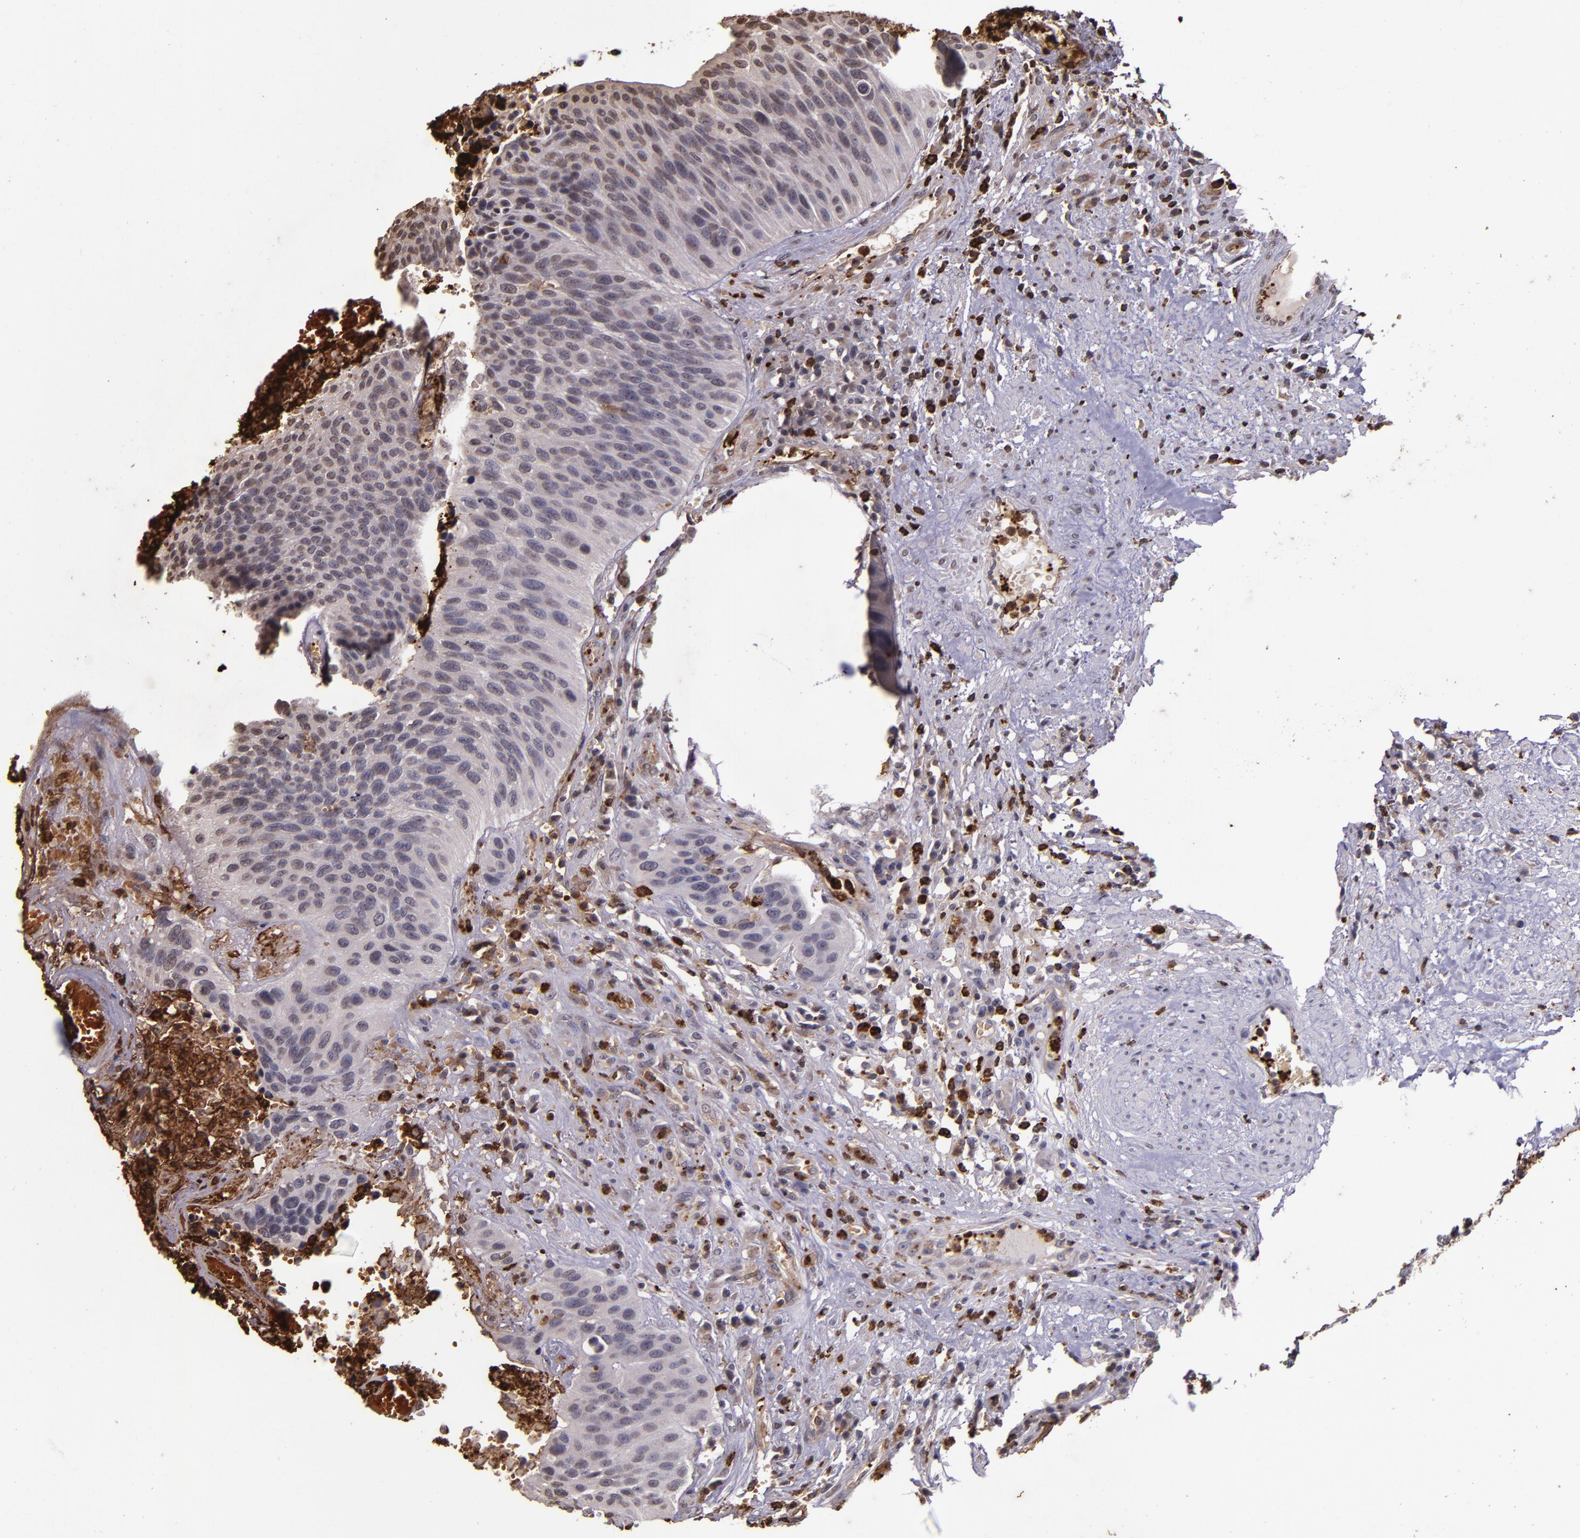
{"staining": {"intensity": "negative", "quantity": "none", "location": "none"}, "tissue": "urothelial cancer", "cell_type": "Tumor cells", "image_type": "cancer", "snomed": [{"axis": "morphology", "description": "Urothelial carcinoma, High grade"}, {"axis": "topography", "description": "Urinary bladder"}], "caption": "IHC histopathology image of human urothelial cancer stained for a protein (brown), which shows no staining in tumor cells.", "gene": "SLC2A3", "patient": {"sex": "male", "age": 66}}